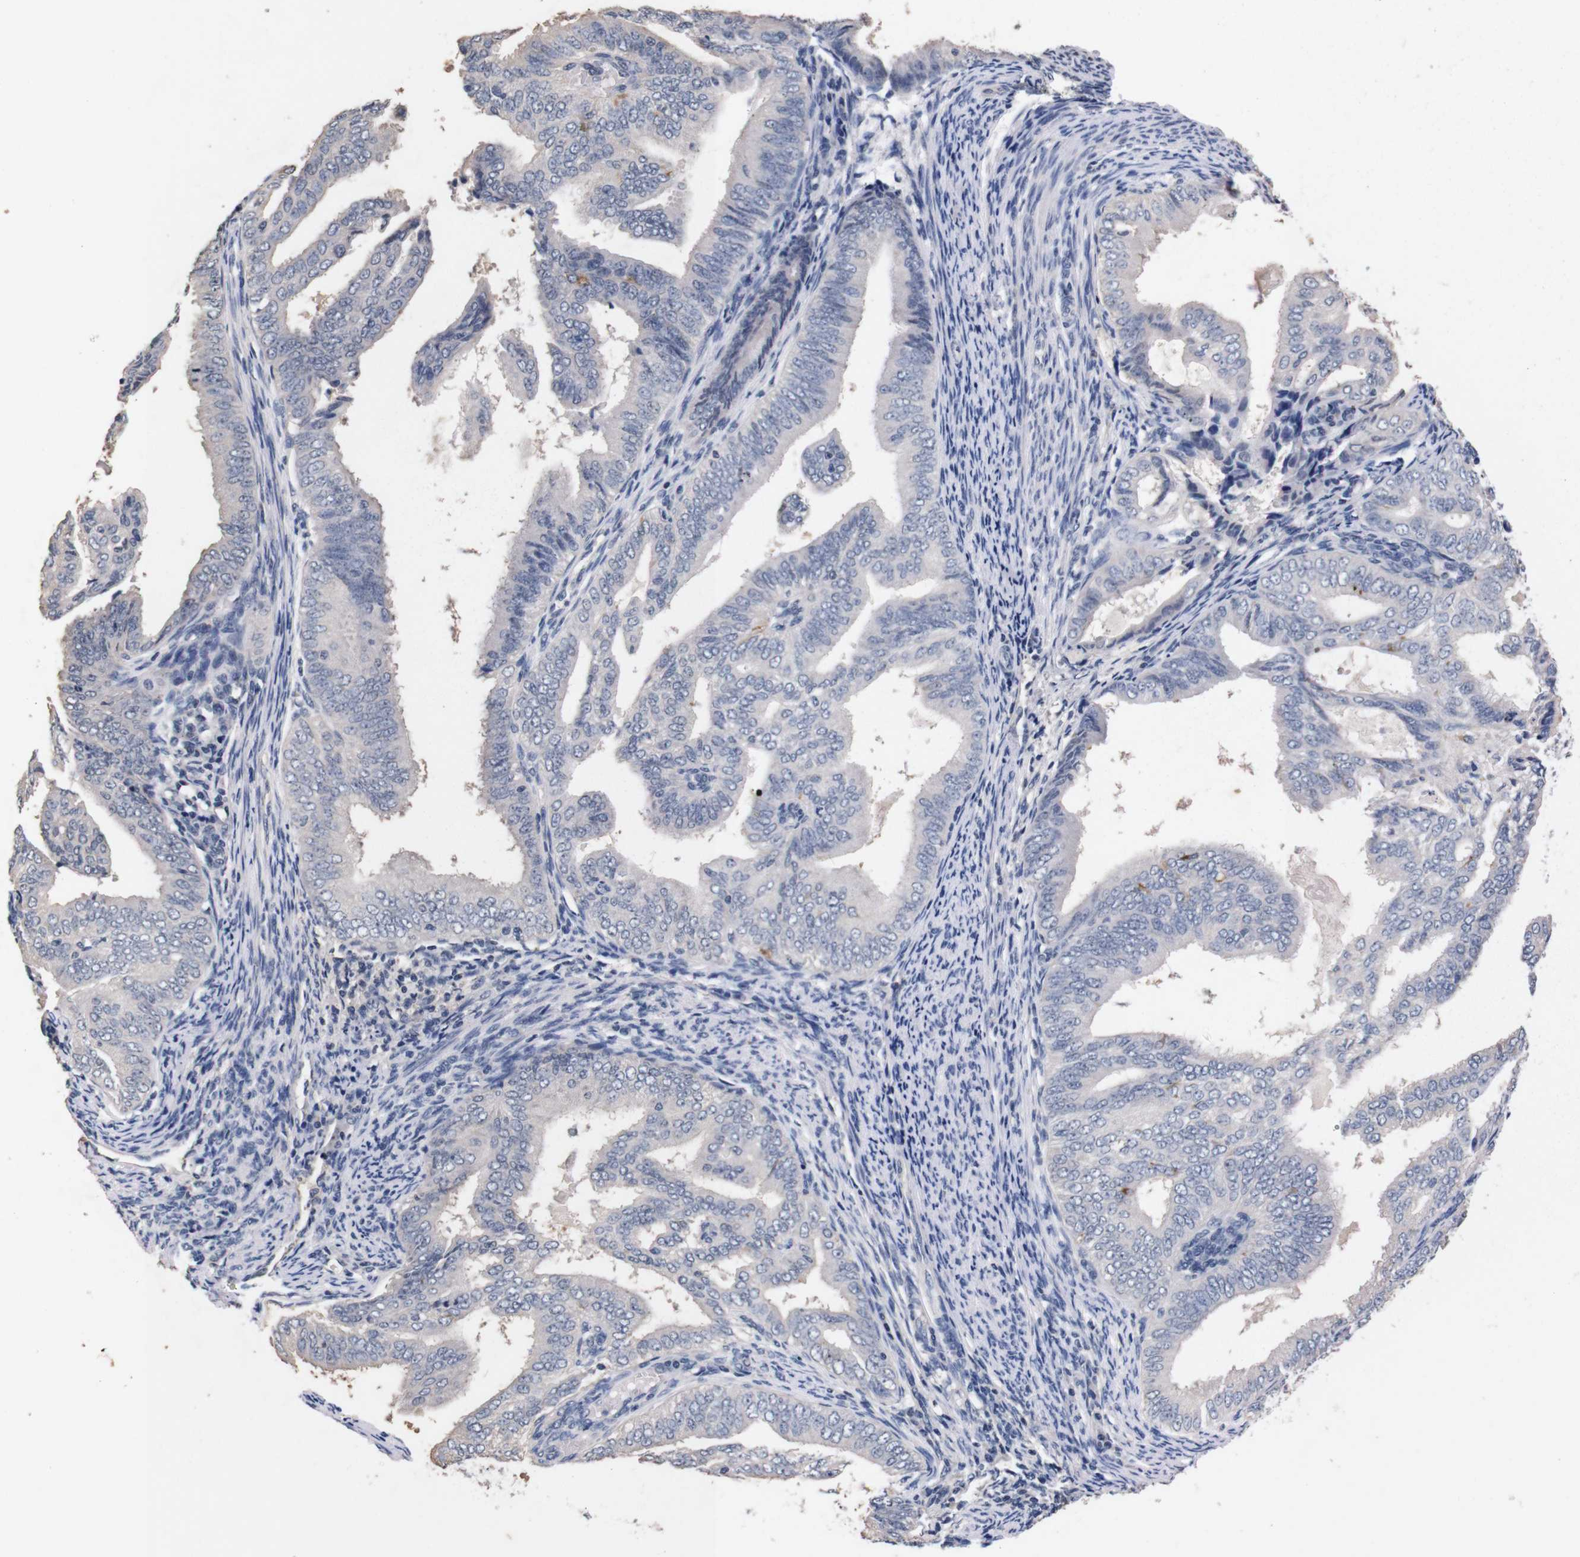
{"staining": {"intensity": "negative", "quantity": "none", "location": "none"}, "tissue": "endometrial cancer", "cell_type": "Tumor cells", "image_type": "cancer", "snomed": [{"axis": "morphology", "description": "Adenocarcinoma, NOS"}, {"axis": "topography", "description": "Endometrium"}], "caption": "Tumor cells show no significant positivity in endometrial adenocarcinoma. (Brightfield microscopy of DAB (3,3'-diaminobenzidine) IHC at high magnification).", "gene": "TNFRSF21", "patient": {"sex": "female", "age": 58}}